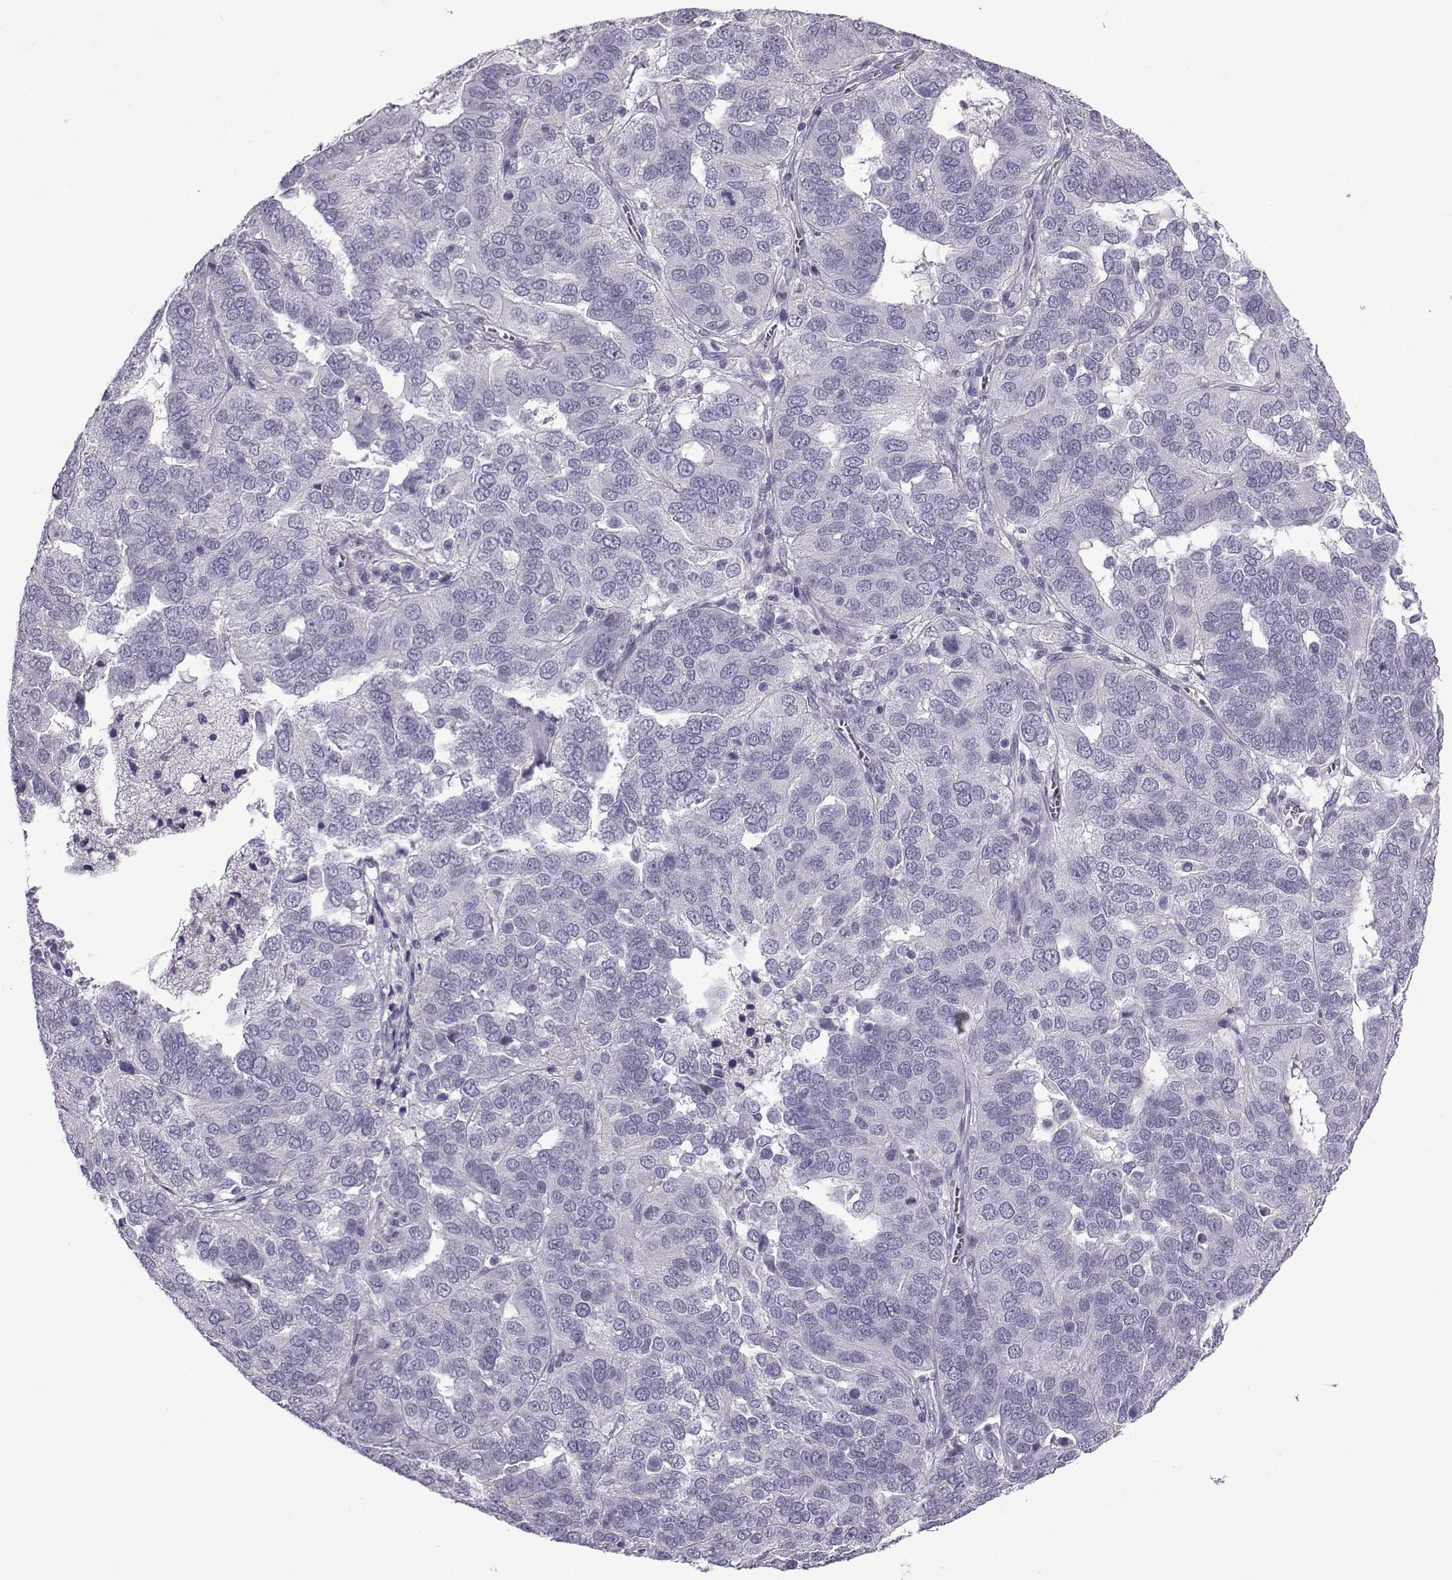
{"staining": {"intensity": "negative", "quantity": "none", "location": "none"}, "tissue": "ovarian cancer", "cell_type": "Tumor cells", "image_type": "cancer", "snomed": [{"axis": "morphology", "description": "Carcinoma, endometroid"}, {"axis": "topography", "description": "Soft tissue"}, {"axis": "topography", "description": "Ovary"}], "caption": "Ovarian cancer was stained to show a protein in brown. There is no significant expression in tumor cells. (Immunohistochemistry (ihc), brightfield microscopy, high magnification).", "gene": "OIP5", "patient": {"sex": "female", "age": 52}}